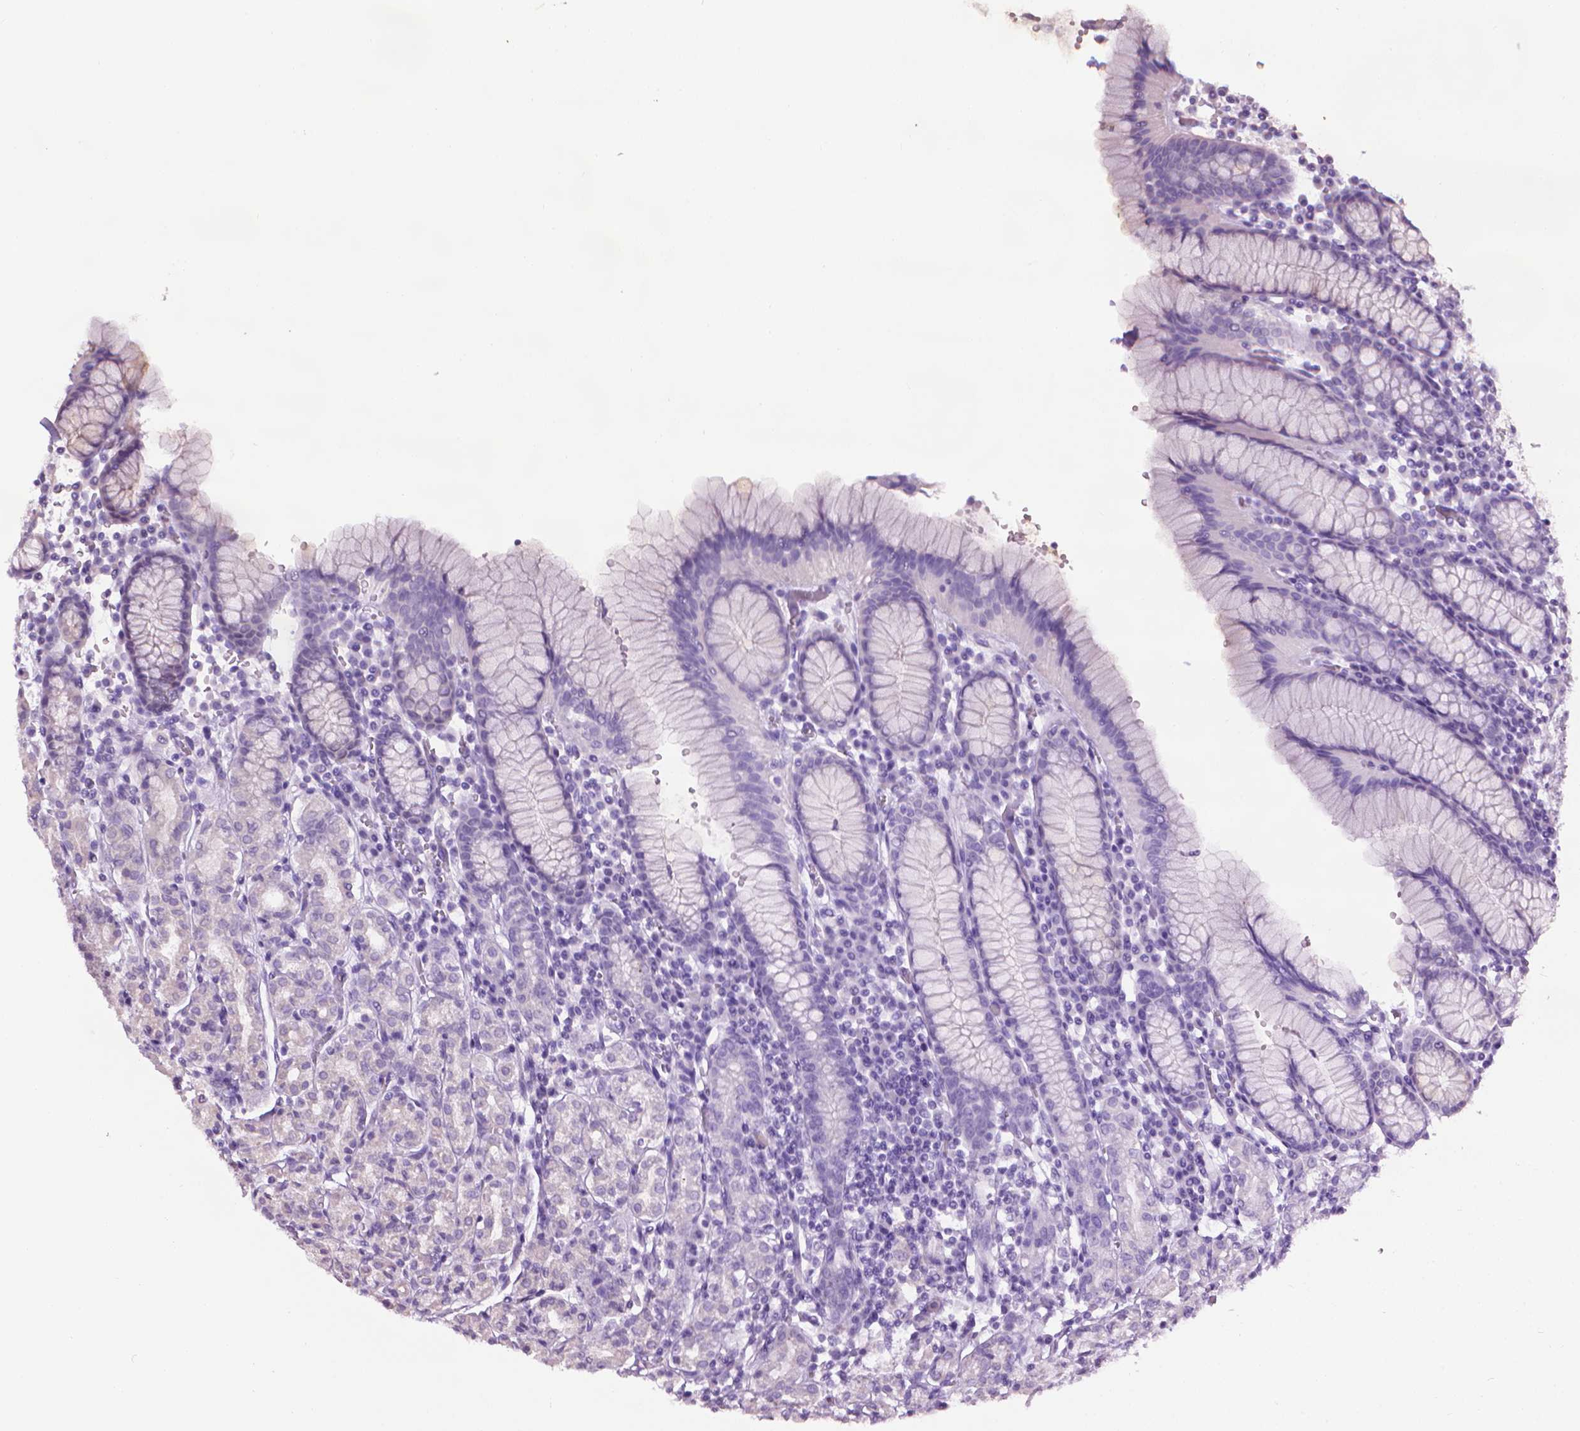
{"staining": {"intensity": "negative", "quantity": "none", "location": "none"}, "tissue": "stomach", "cell_type": "Glandular cells", "image_type": "normal", "snomed": [{"axis": "morphology", "description": "Normal tissue, NOS"}, {"axis": "topography", "description": "Stomach, upper"}, {"axis": "topography", "description": "Stomach"}], "caption": "Histopathology image shows no significant protein expression in glandular cells of normal stomach. The staining was performed using DAB (3,3'-diaminobenzidine) to visualize the protein expression in brown, while the nuclei were stained in blue with hematoxylin (Magnification: 20x).", "gene": "DNAI7", "patient": {"sex": "male", "age": 62}}